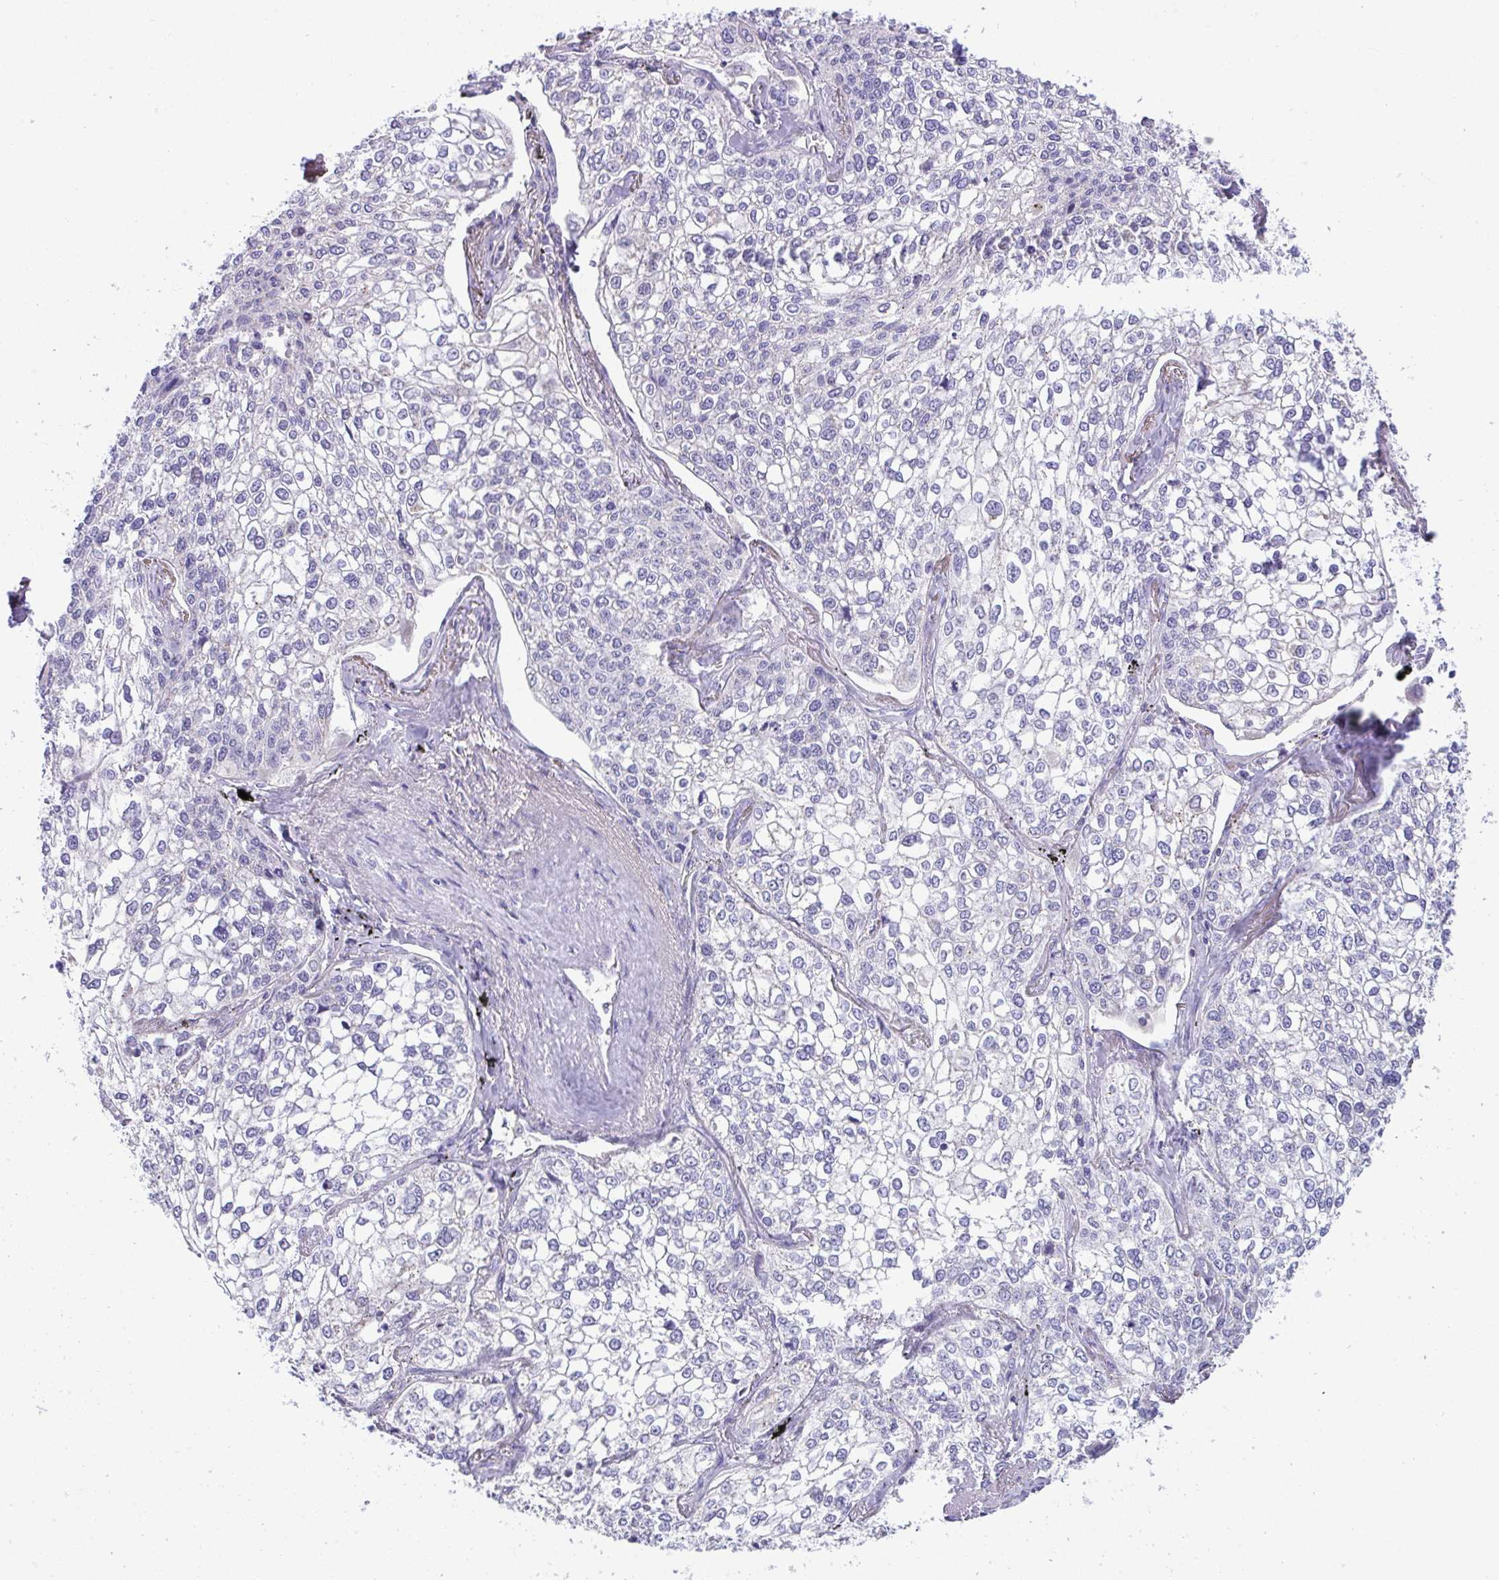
{"staining": {"intensity": "negative", "quantity": "none", "location": "none"}, "tissue": "lung cancer", "cell_type": "Tumor cells", "image_type": "cancer", "snomed": [{"axis": "morphology", "description": "Squamous cell carcinoma, NOS"}, {"axis": "topography", "description": "Lung"}], "caption": "Immunohistochemistry photomicrograph of neoplastic tissue: lung squamous cell carcinoma stained with DAB (3,3'-diaminobenzidine) reveals no significant protein expression in tumor cells.", "gene": "PLA2G12B", "patient": {"sex": "male", "age": 74}}